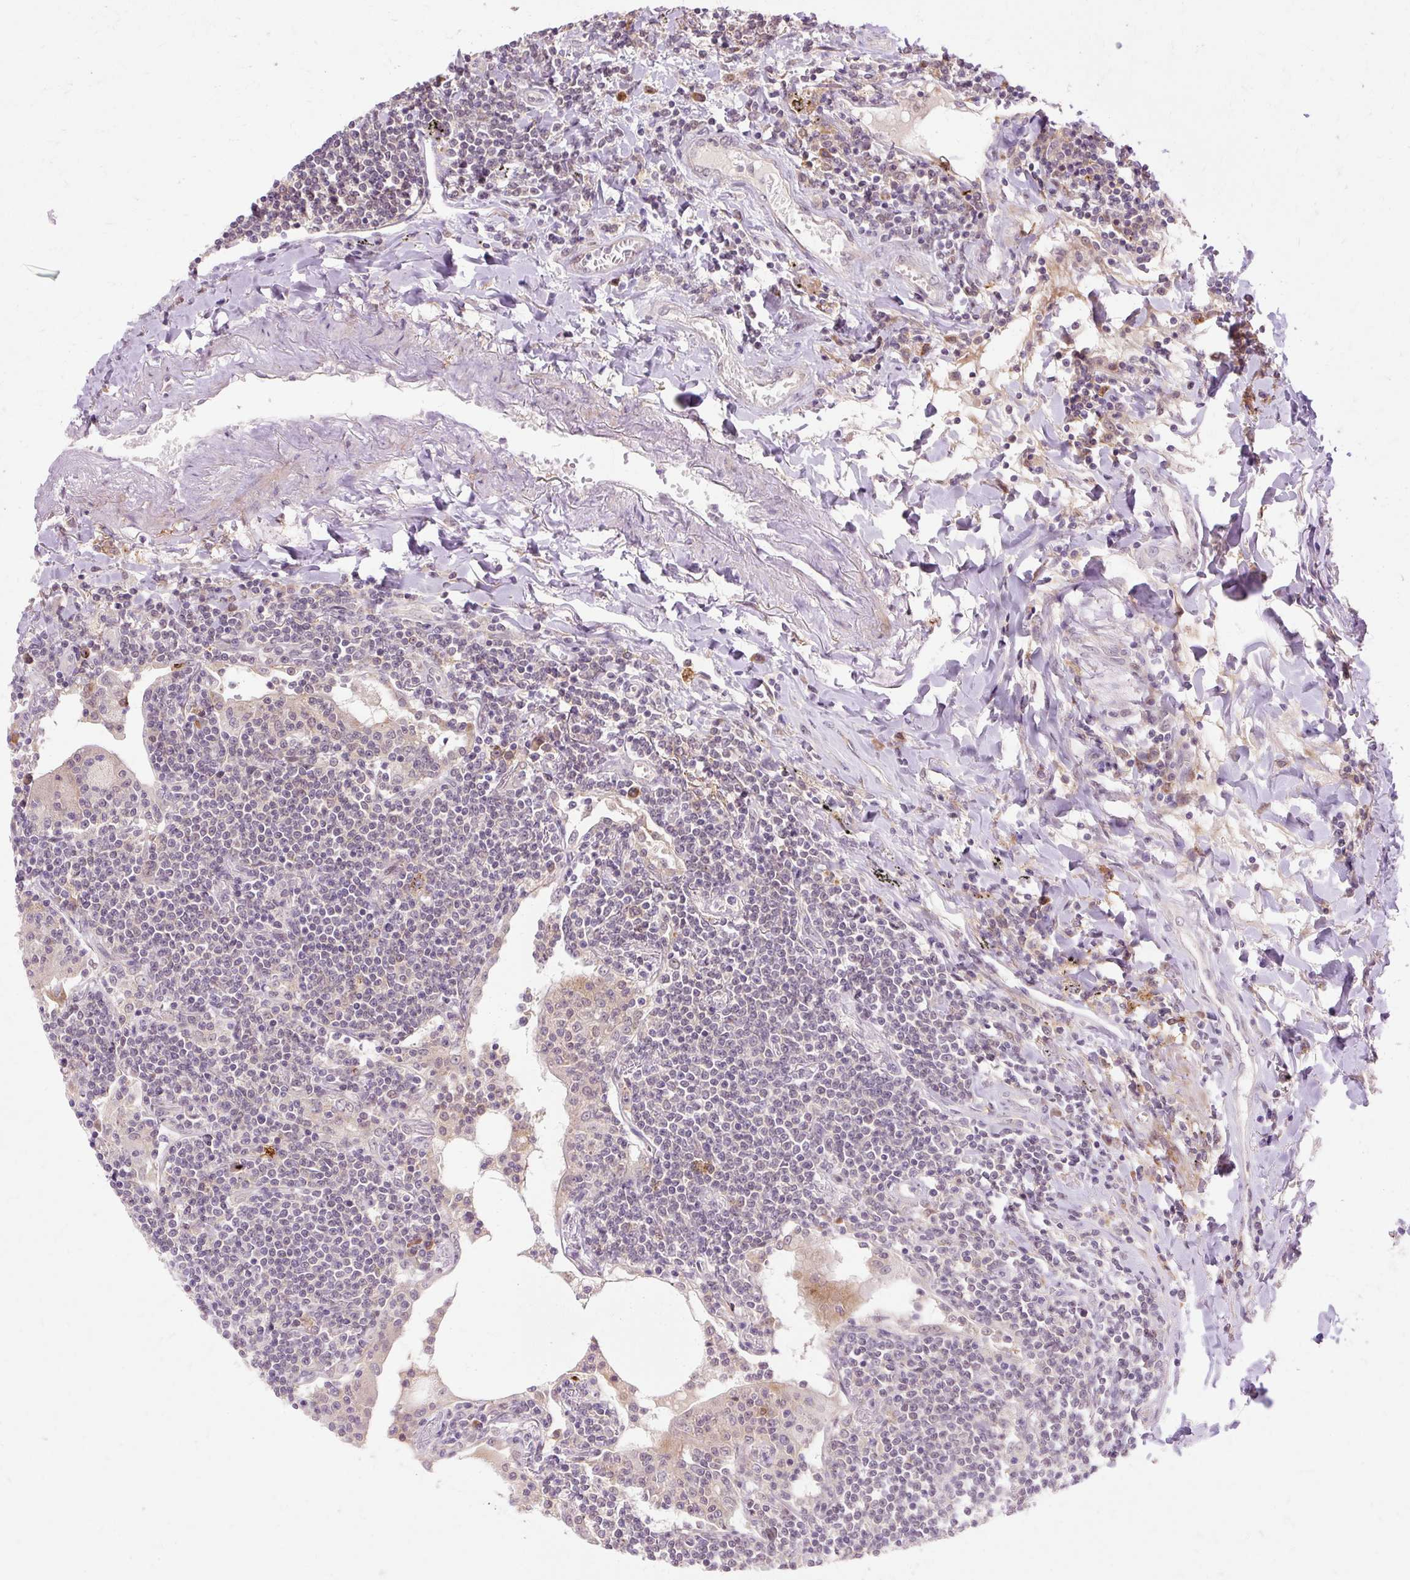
{"staining": {"intensity": "negative", "quantity": "none", "location": "none"}, "tissue": "lymphoma", "cell_type": "Tumor cells", "image_type": "cancer", "snomed": [{"axis": "morphology", "description": "Malignant lymphoma, non-Hodgkin's type, Low grade"}, {"axis": "topography", "description": "Lung"}], "caption": "DAB (3,3'-diaminobenzidine) immunohistochemical staining of lymphoma shows no significant expression in tumor cells.", "gene": "GEMIN2", "patient": {"sex": "female", "age": 71}}